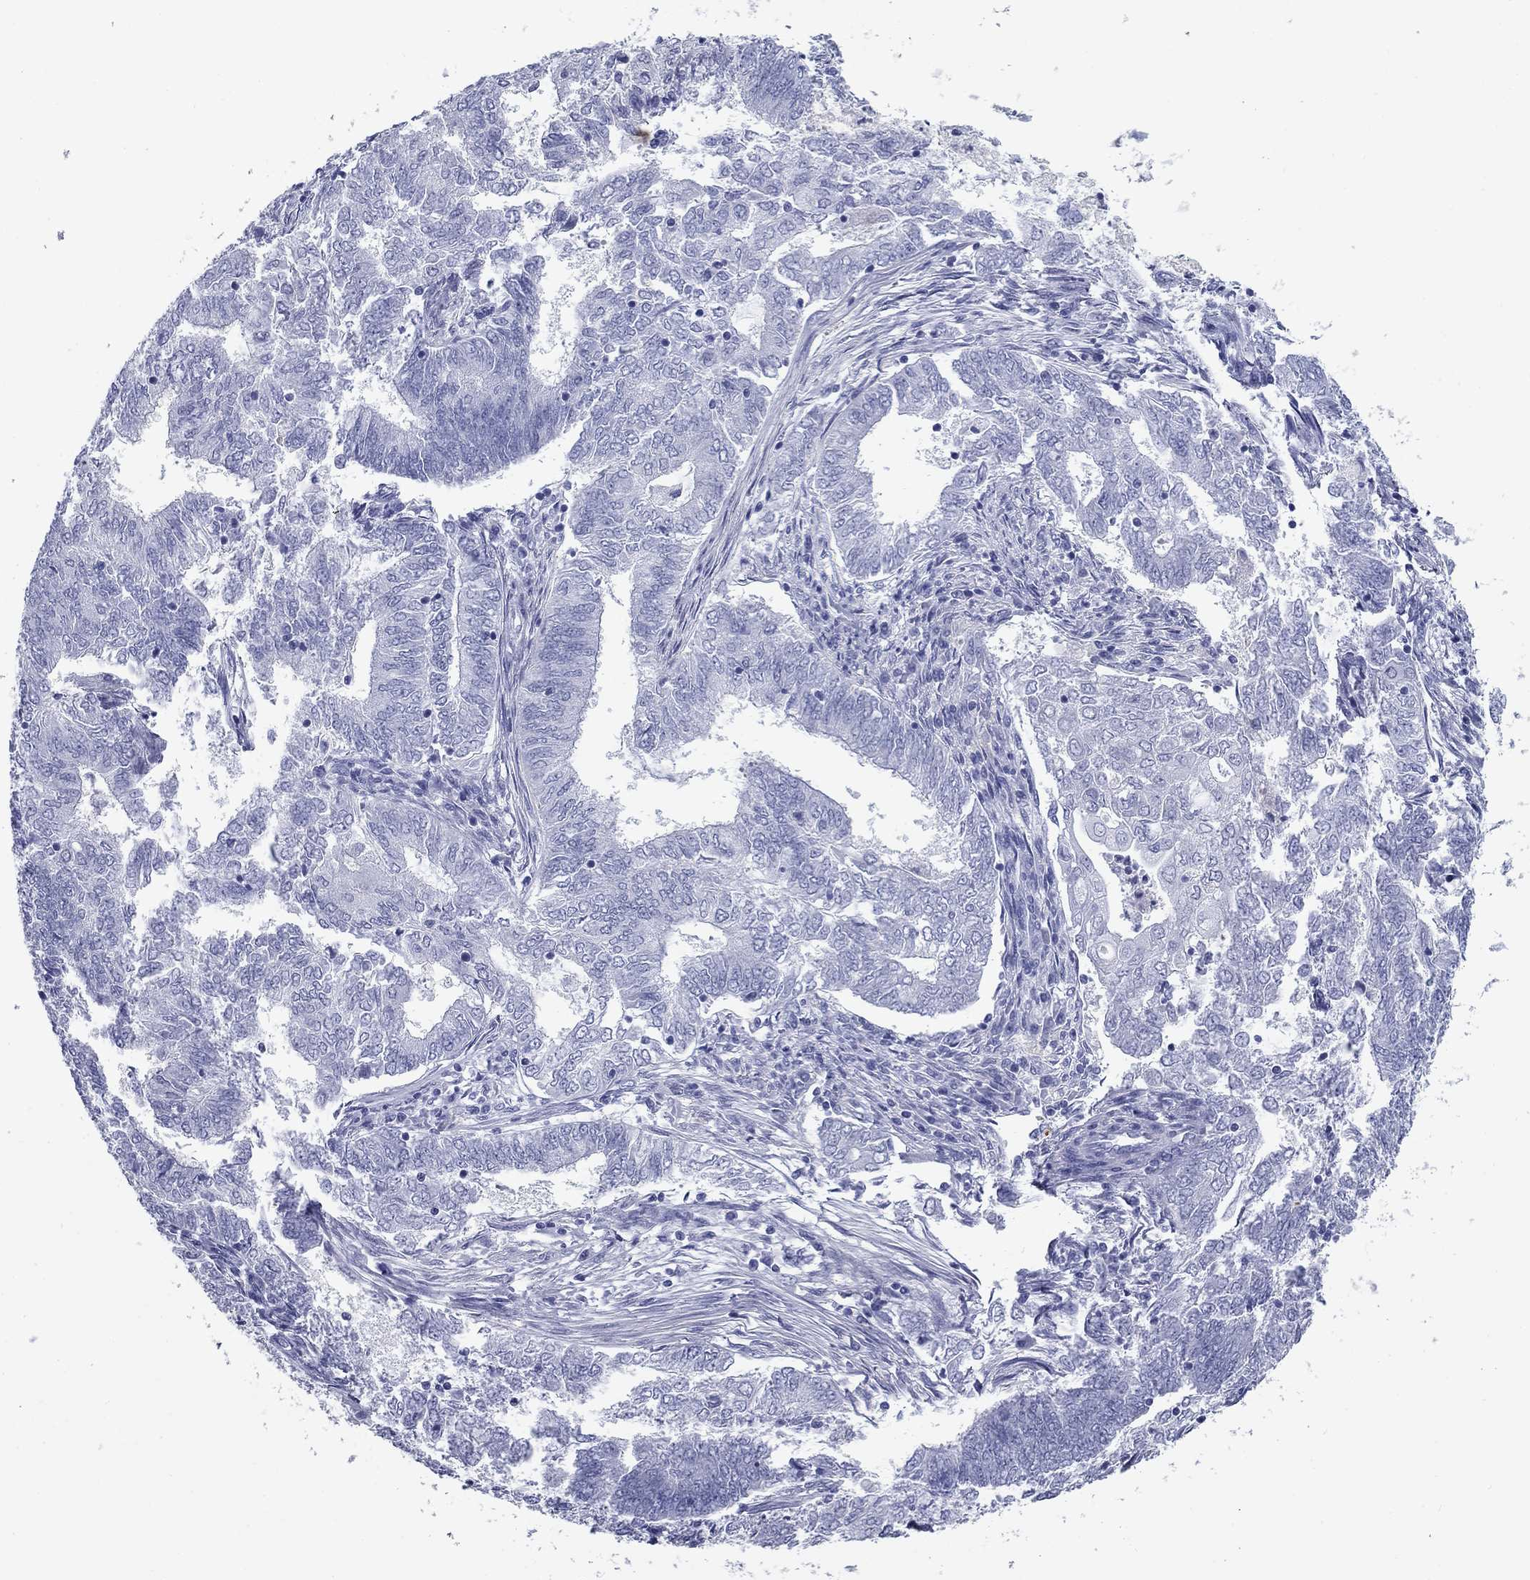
{"staining": {"intensity": "negative", "quantity": "none", "location": "none"}, "tissue": "endometrial cancer", "cell_type": "Tumor cells", "image_type": "cancer", "snomed": [{"axis": "morphology", "description": "Adenocarcinoma, NOS"}, {"axis": "topography", "description": "Endometrium"}], "caption": "Endometrial cancer was stained to show a protein in brown. There is no significant staining in tumor cells.", "gene": "NPPA", "patient": {"sex": "female", "age": 62}}